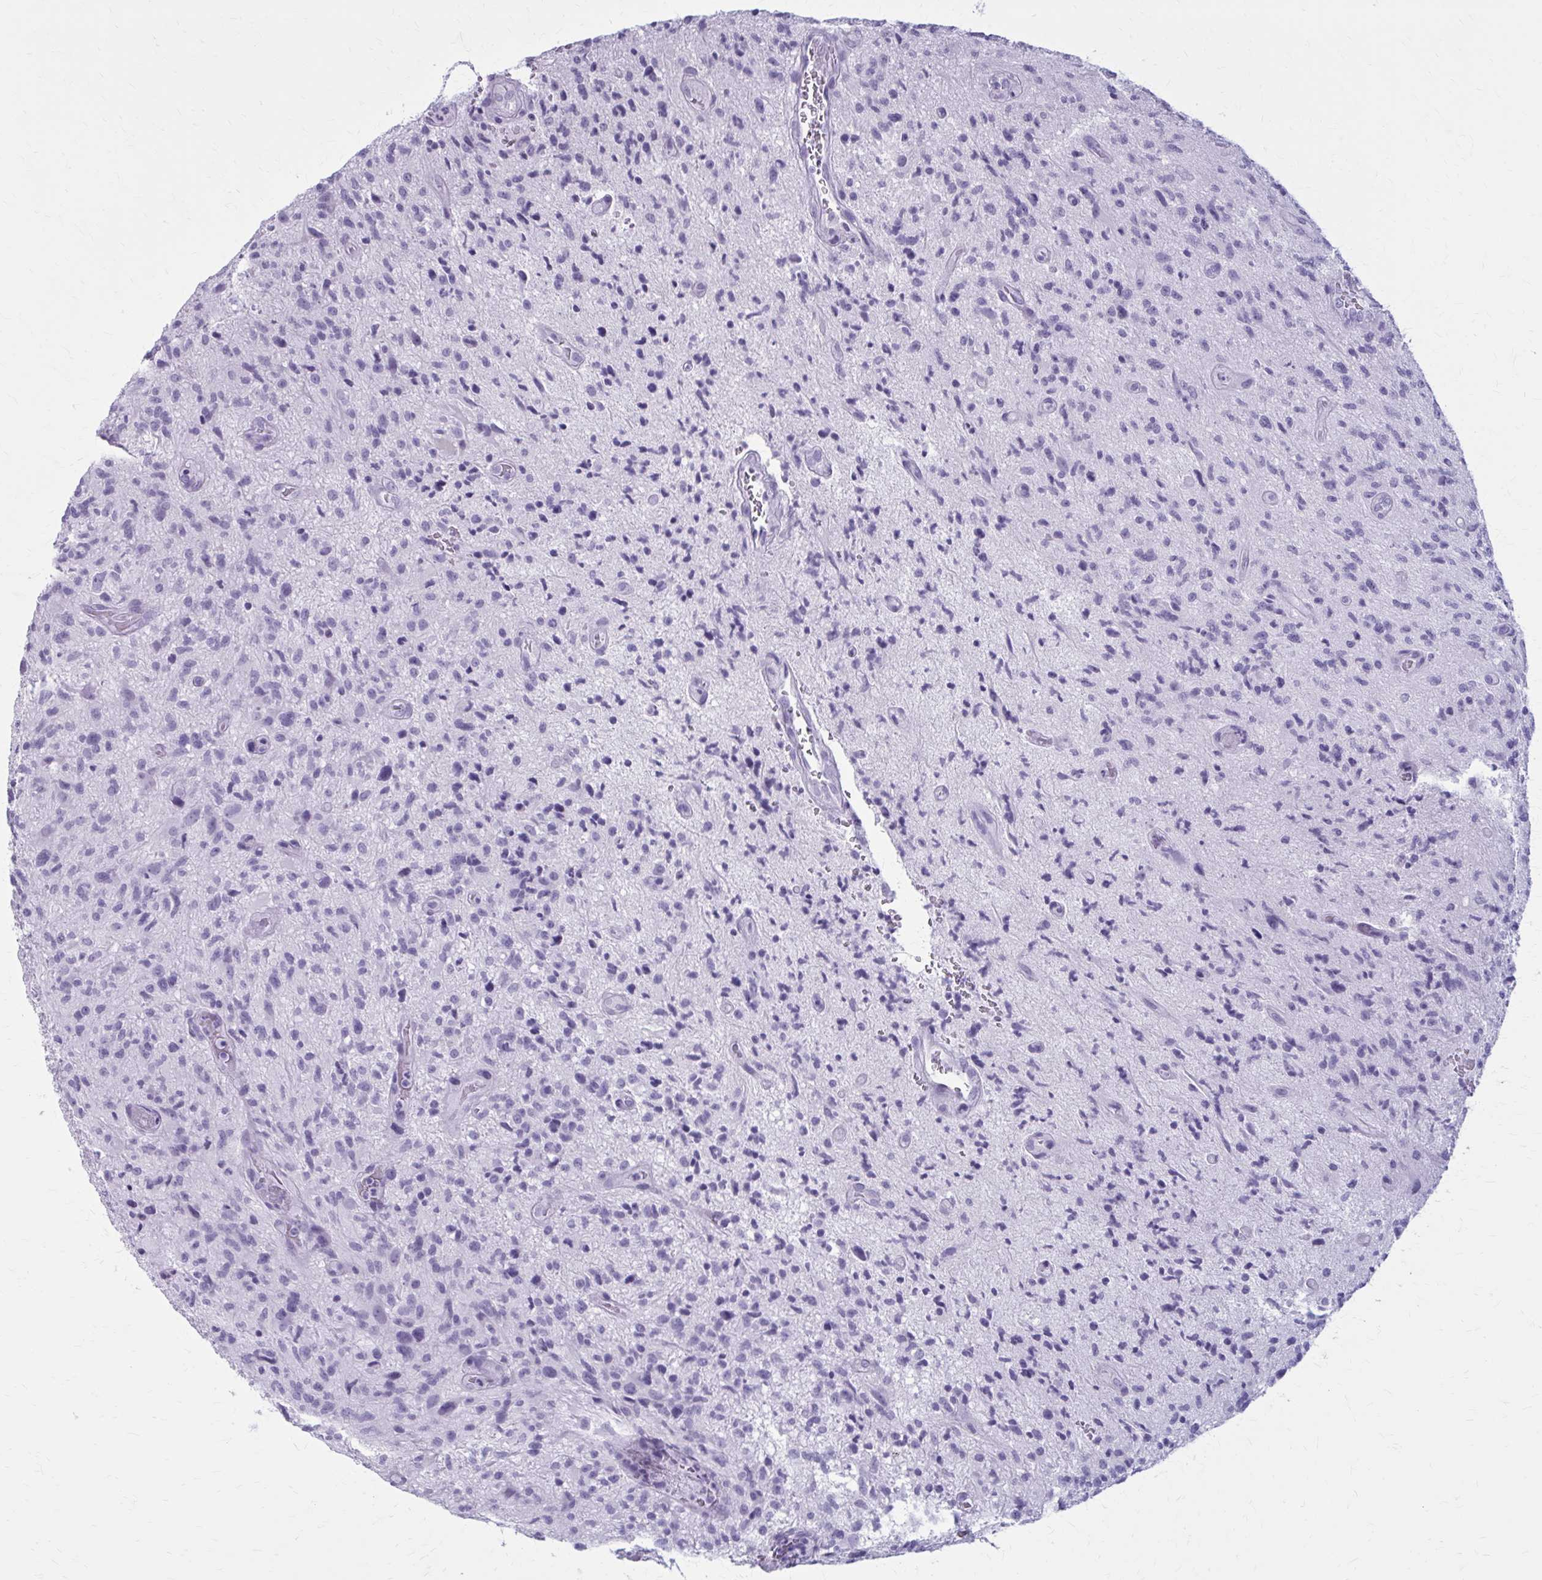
{"staining": {"intensity": "negative", "quantity": "none", "location": "none"}, "tissue": "glioma", "cell_type": "Tumor cells", "image_type": "cancer", "snomed": [{"axis": "morphology", "description": "Glioma, malignant, High grade"}, {"axis": "topography", "description": "Brain"}], "caption": "This is an IHC photomicrograph of malignant glioma (high-grade). There is no expression in tumor cells.", "gene": "ZDHHC7", "patient": {"sex": "male", "age": 67}}